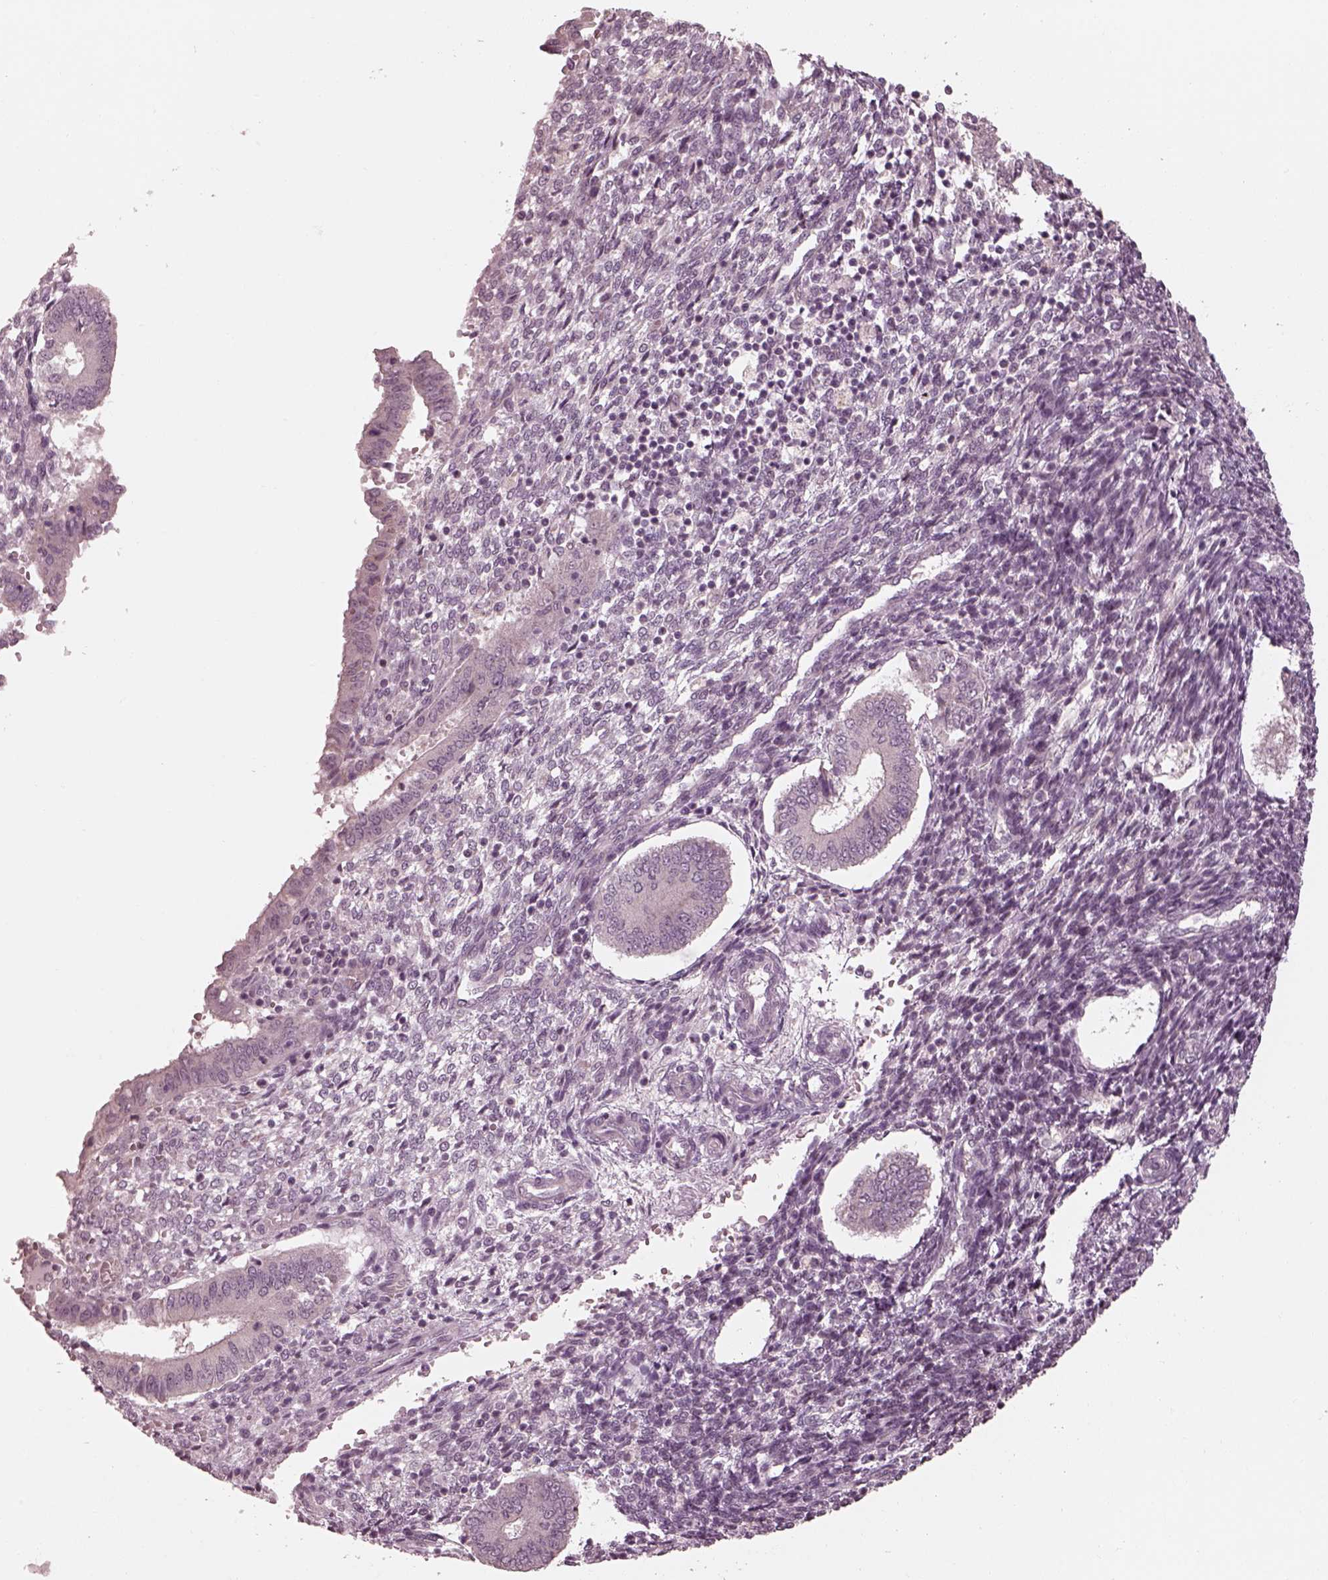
{"staining": {"intensity": "negative", "quantity": "none", "location": "none"}, "tissue": "endometrium", "cell_type": "Cells in endometrial stroma", "image_type": "normal", "snomed": [{"axis": "morphology", "description": "Normal tissue, NOS"}, {"axis": "topography", "description": "Endometrium"}], "caption": "DAB immunohistochemical staining of benign endometrium reveals no significant positivity in cells in endometrial stroma.", "gene": "IQCB1", "patient": {"sex": "female", "age": 40}}